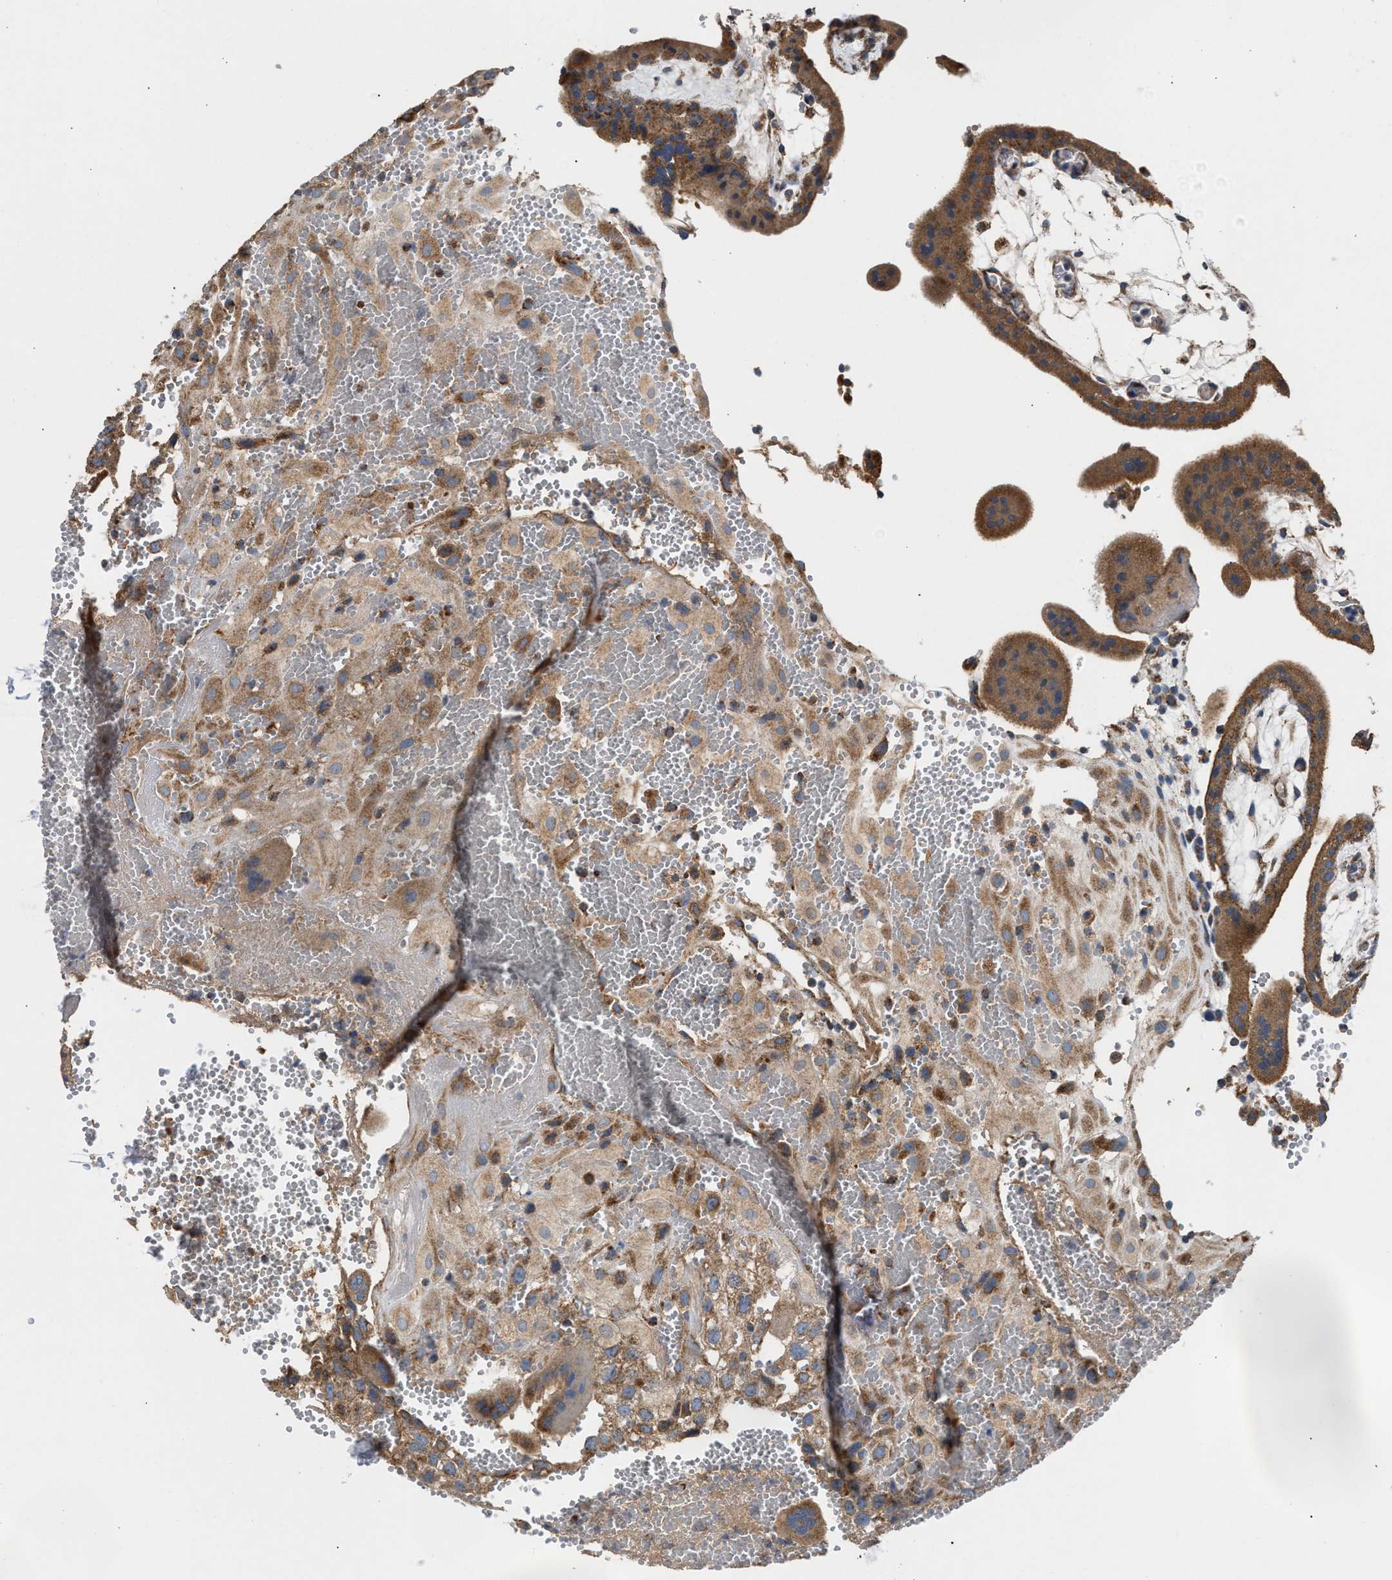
{"staining": {"intensity": "moderate", "quantity": ">75%", "location": "cytoplasmic/membranous"}, "tissue": "placenta", "cell_type": "Decidual cells", "image_type": "normal", "snomed": [{"axis": "morphology", "description": "Normal tissue, NOS"}, {"axis": "topography", "description": "Placenta"}], "caption": "Unremarkable placenta exhibits moderate cytoplasmic/membranous positivity in about >75% of decidual cells.", "gene": "TACO1", "patient": {"sex": "female", "age": 18}}